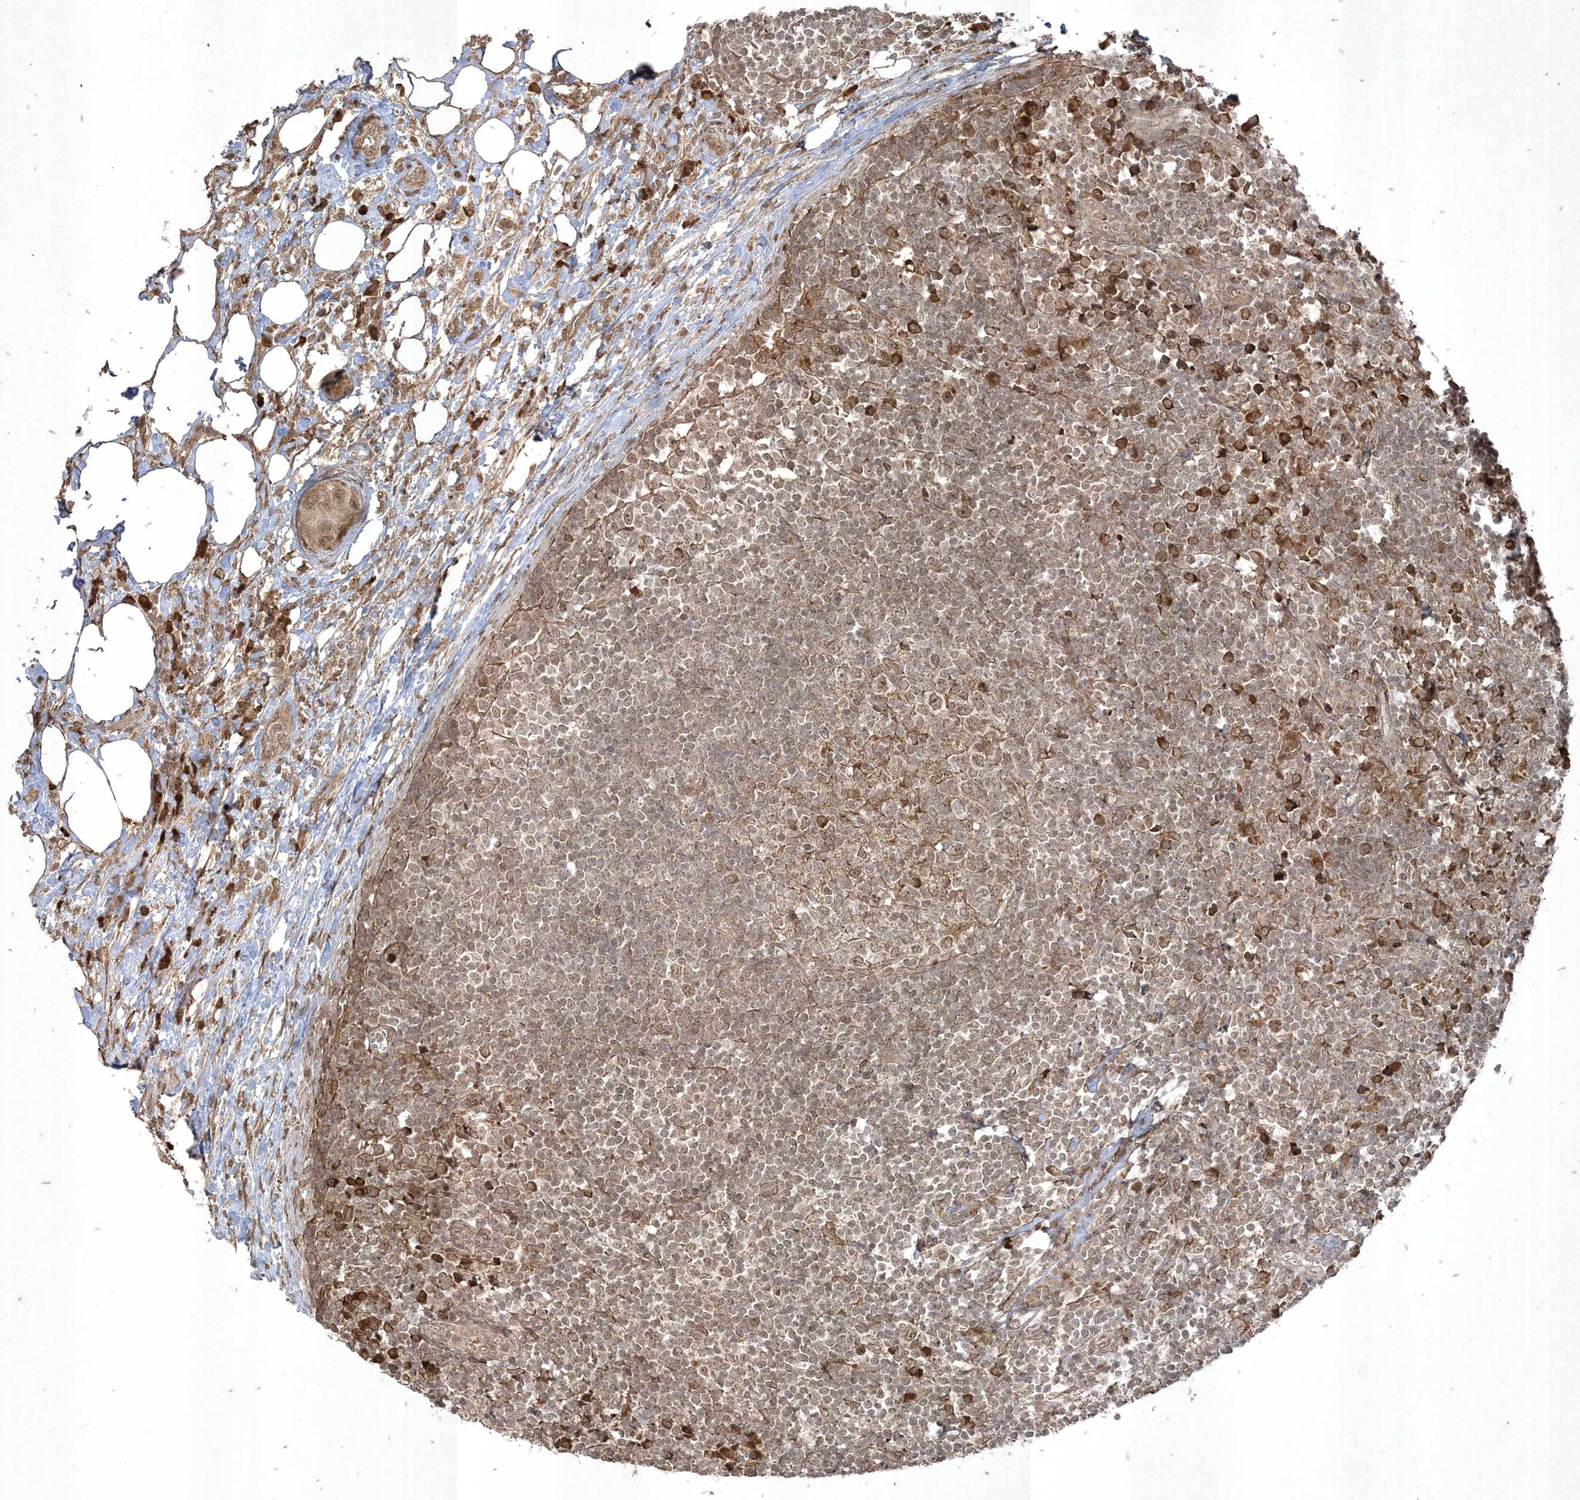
{"staining": {"intensity": "moderate", "quantity": ">75%", "location": "cytoplasmic/membranous"}, "tissue": "lymph node", "cell_type": "Germinal center cells", "image_type": "normal", "snomed": [{"axis": "morphology", "description": "Normal tissue, NOS"}, {"axis": "morphology", "description": "Squamous cell carcinoma, metastatic, NOS"}, {"axis": "topography", "description": "Lymph node"}], "caption": "IHC histopathology image of normal lymph node stained for a protein (brown), which shows medium levels of moderate cytoplasmic/membranous positivity in approximately >75% of germinal center cells.", "gene": "RRAS", "patient": {"sex": "male", "age": 73}}